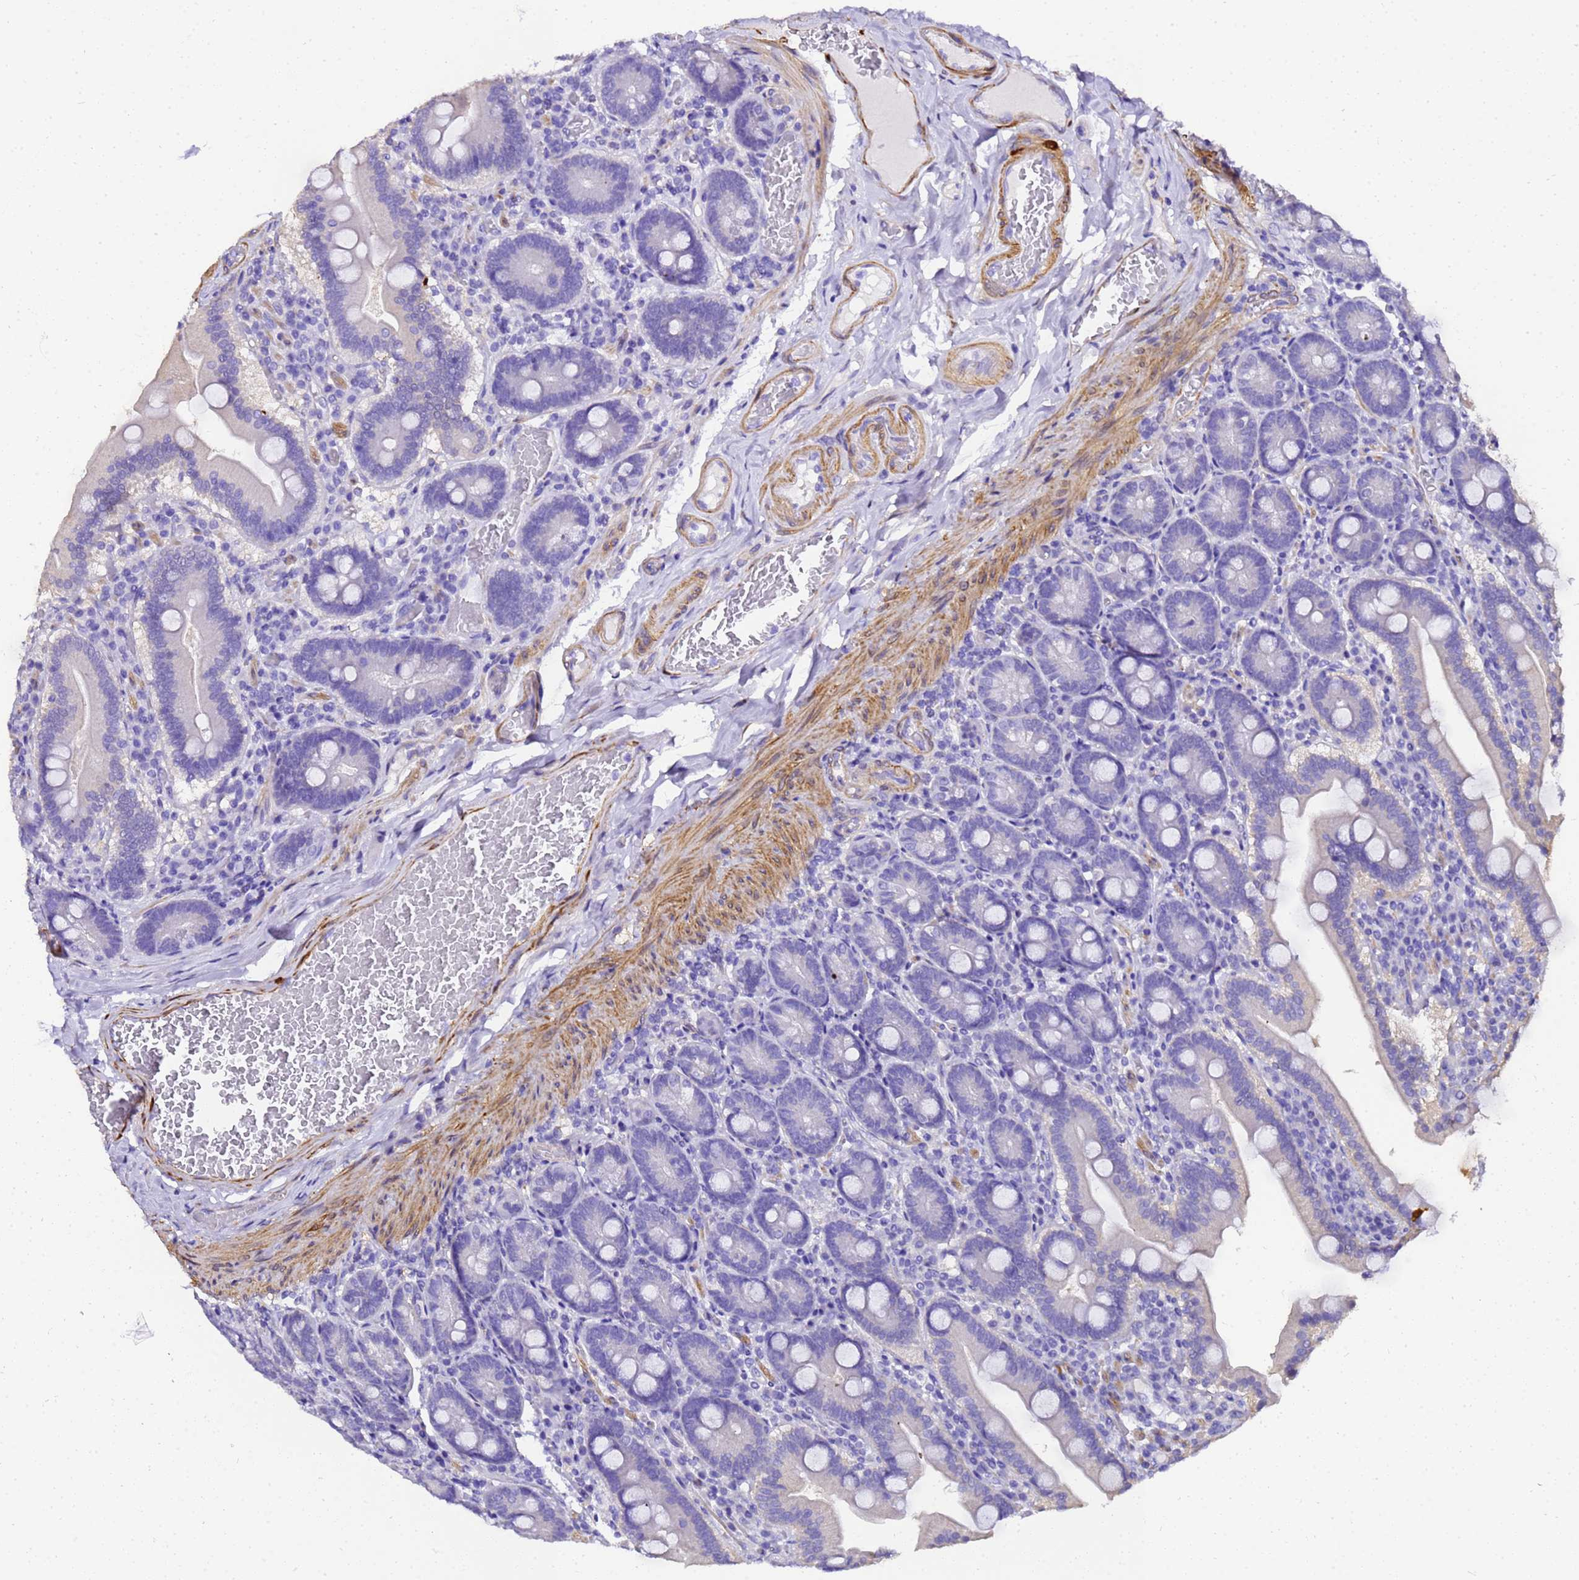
{"staining": {"intensity": "negative", "quantity": "none", "location": "none"}, "tissue": "duodenum", "cell_type": "Glandular cells", "image_type": "normal", "snomed": [{"axis": "morphology", "description": "Normal tissue, NOS"}, {"axis": "topography", "description": "Duodenum"}], "caption": "An IHC image of normal duodenum is shown. There is no staining in glandular cells of duodenum. The staining was performed using DAB to visualize the protein expression in brown, while the nuclei were stained in blue with hematoxylin (Magnification: 20x).", "gene": "HSPB6", "patient": {"sex": "female", "age": 62}}